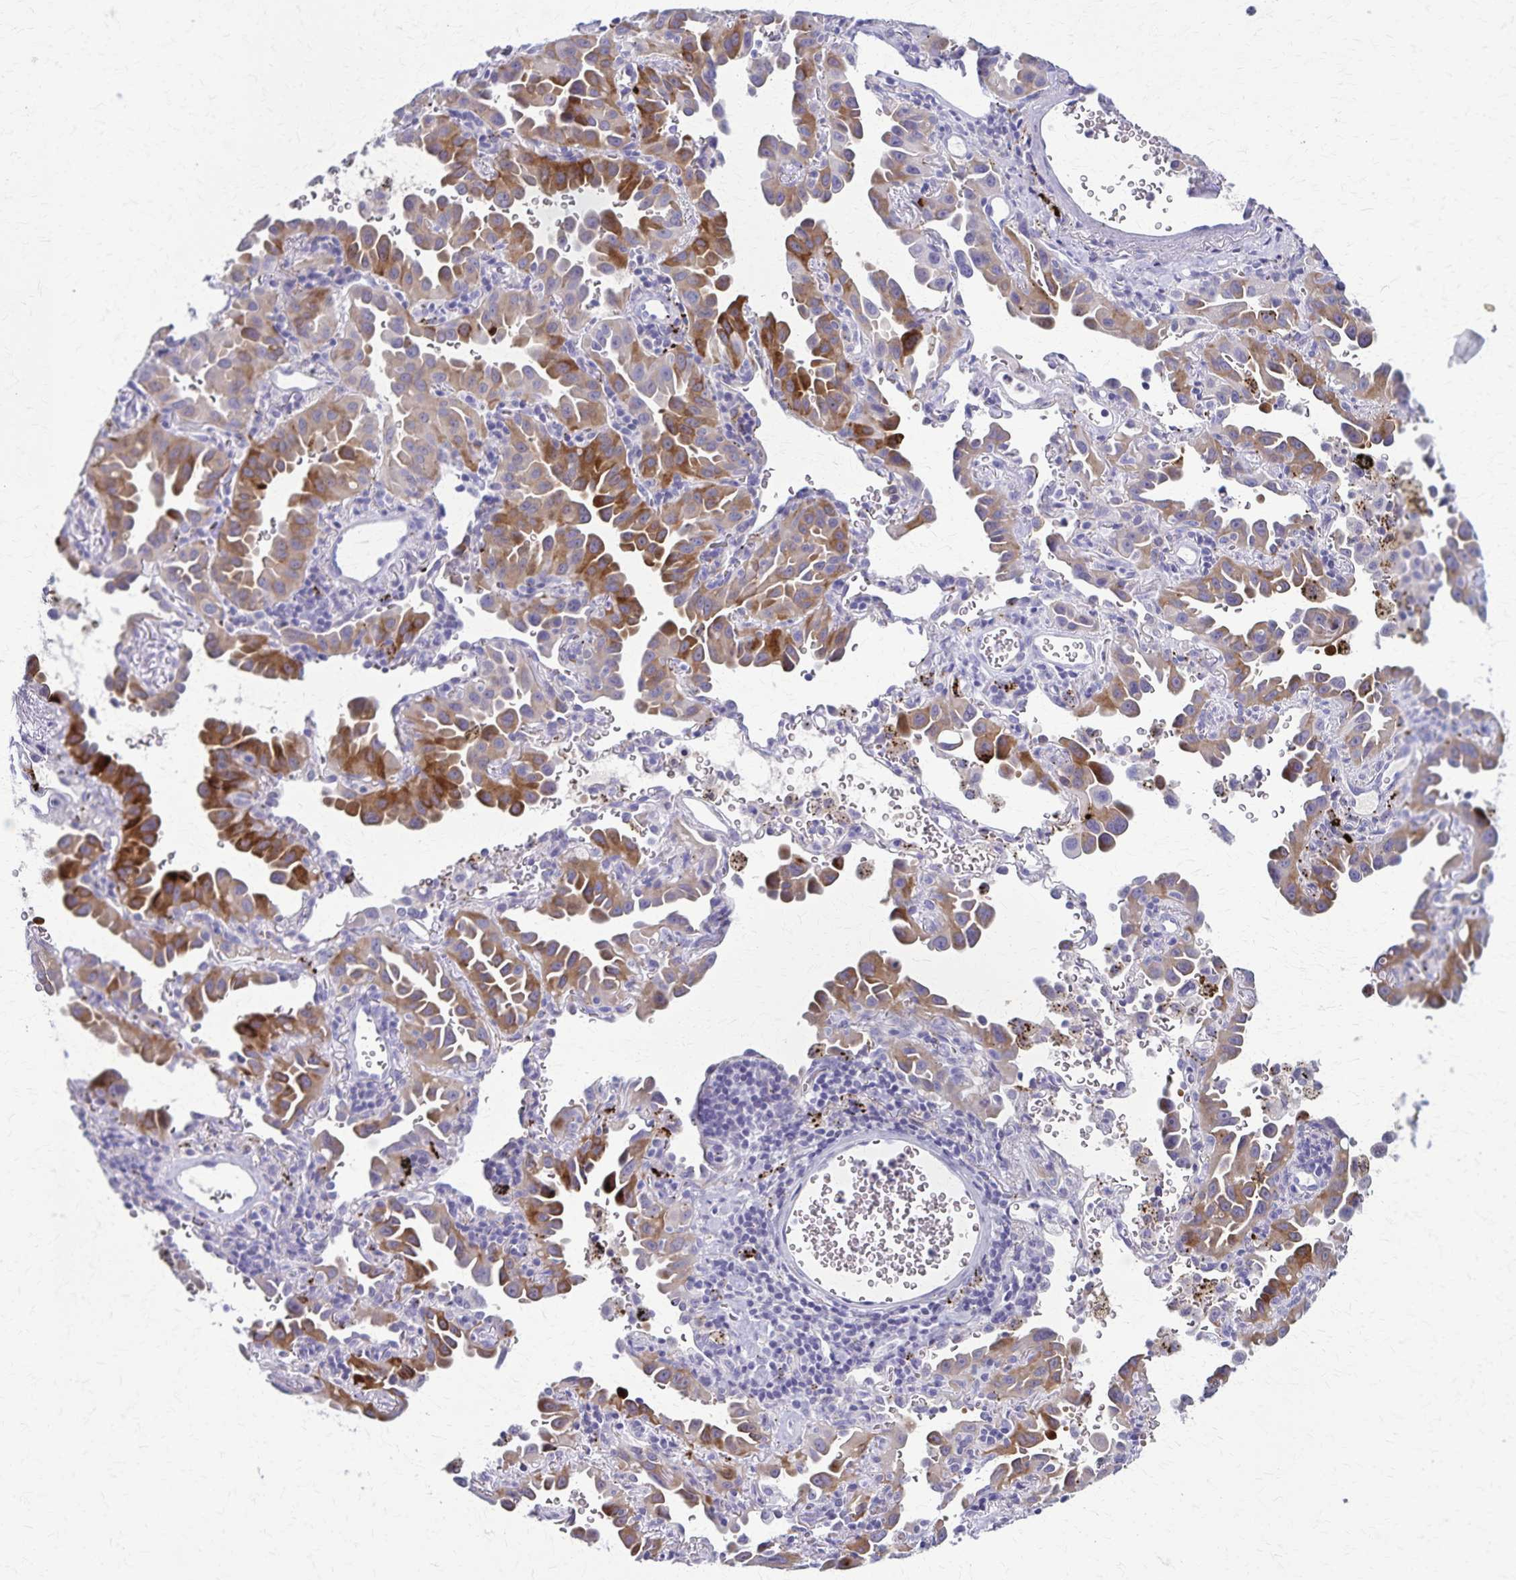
{"staining": {"intensity": "moderate", "quantity": "25%-75%", "location": "cytoplasmic/membranous"}, "tissue": "lung cancer", "cell_type": "Tumor cells", "image_type": "cancer", "snomed": [{"axis": "morphology", "description": "Adenocarcinoma, NOS"}, {"axis": "topography", "description": "Lung"}], "caption": "There is medium levels of moderate cytoplasmic/membranous positivity in tumor cells of lung cancer (adenocarcinoma), as demonstrated by immunohistochemical staining (brown color).", "gene": "TMEM60", "patient": {"sex": "male", "age": 68}}